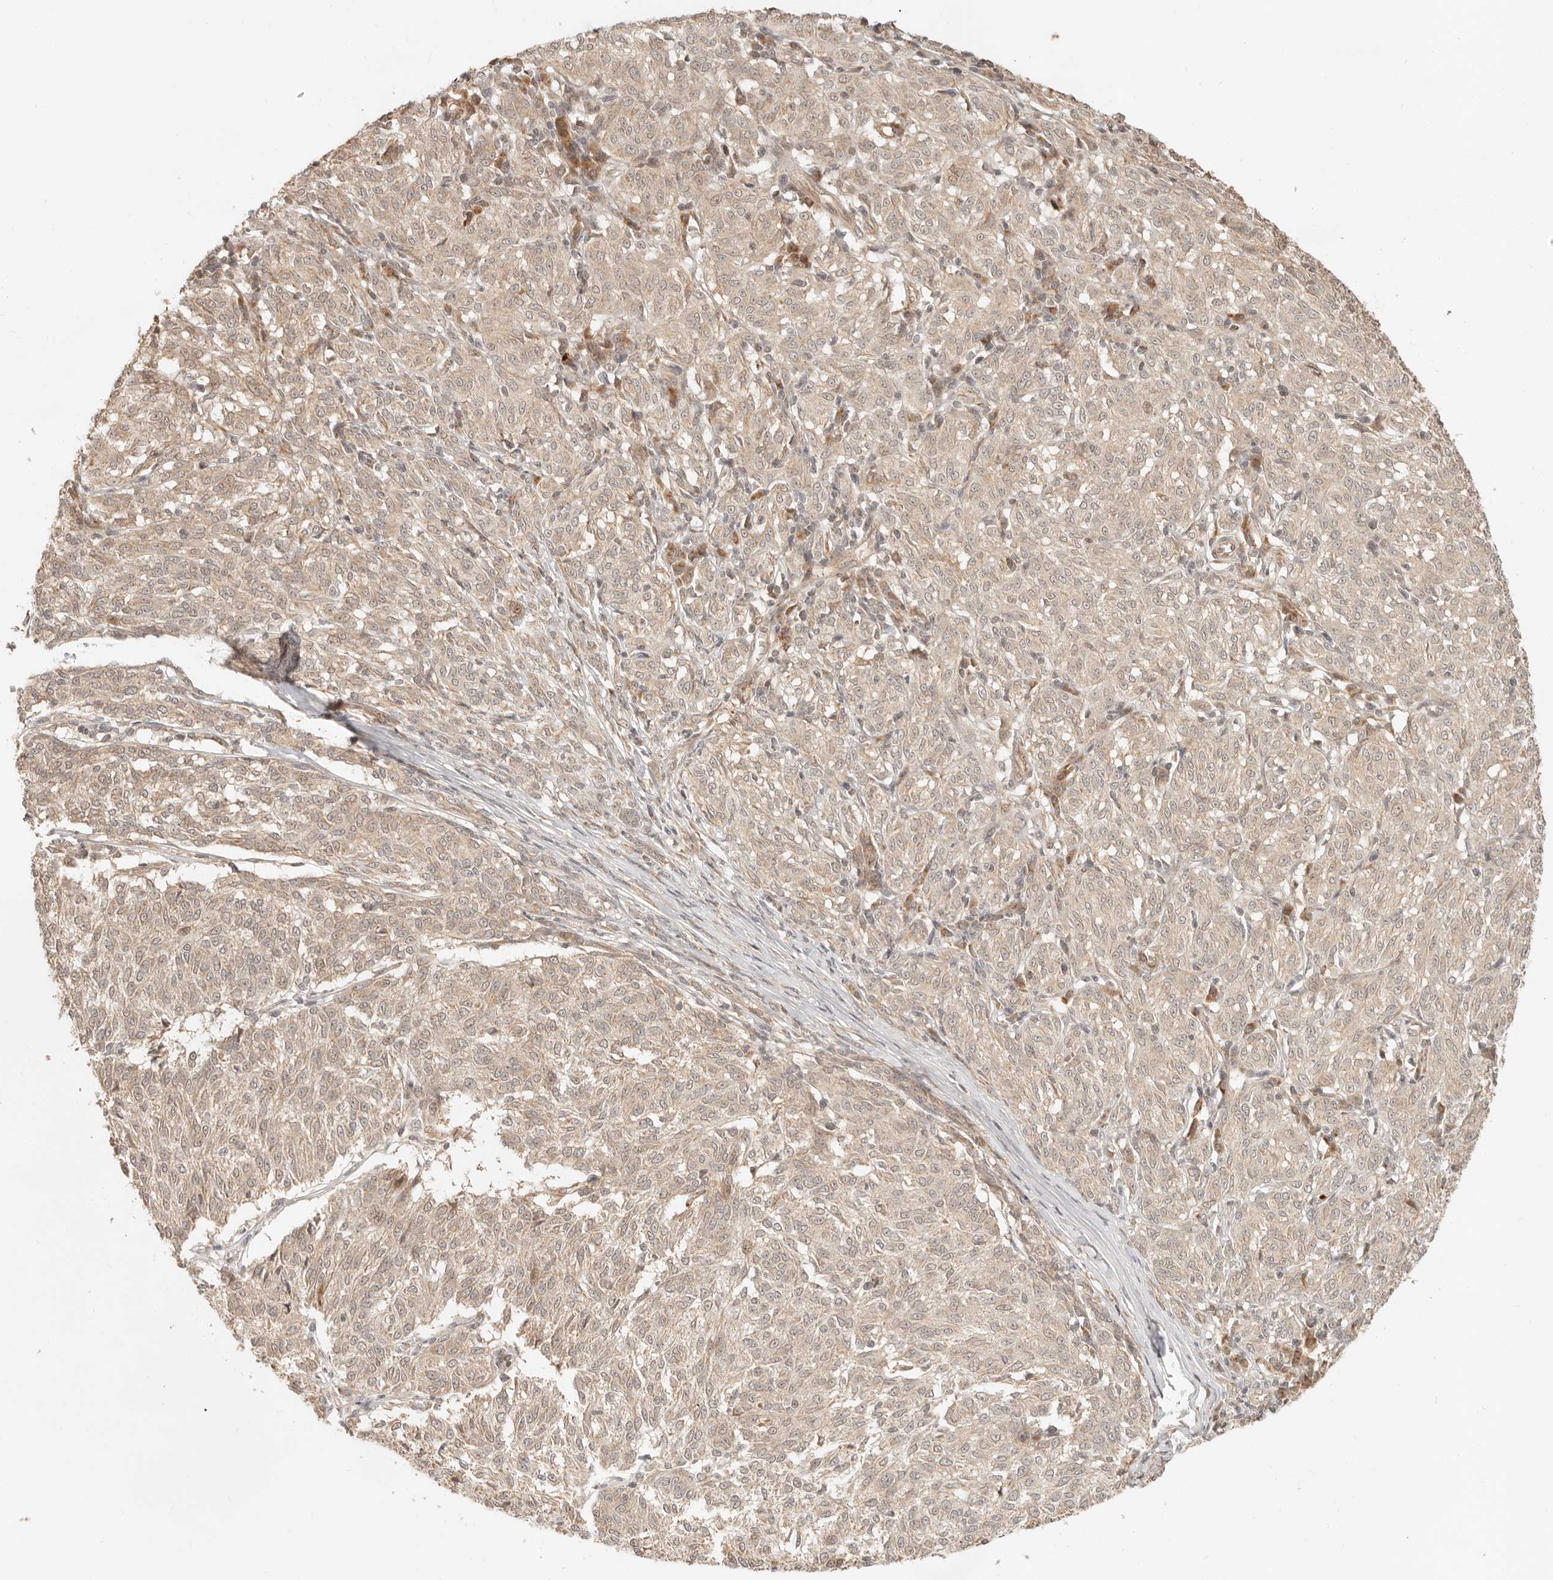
{"staining": {"intensity": "weak", "quantity": "25%-75%", "location": "cytoplasmic/membranous"}, "tissue": "melanoma", "cell_type": "Tumor cells", "image_type": "cancer", "snomed": [{"axis": "morphology", "description": "Malignant melanoma, NOS"}, {"axis": "topography", "description": "Skin"}], "caption": "Protein expression analysis of melanoma reveals weak cytoplasmic/membranous staining in about 25%-75% of tumor cells.", "gene": "BAALC", "patient": {"sex": "female", "age": 72}}